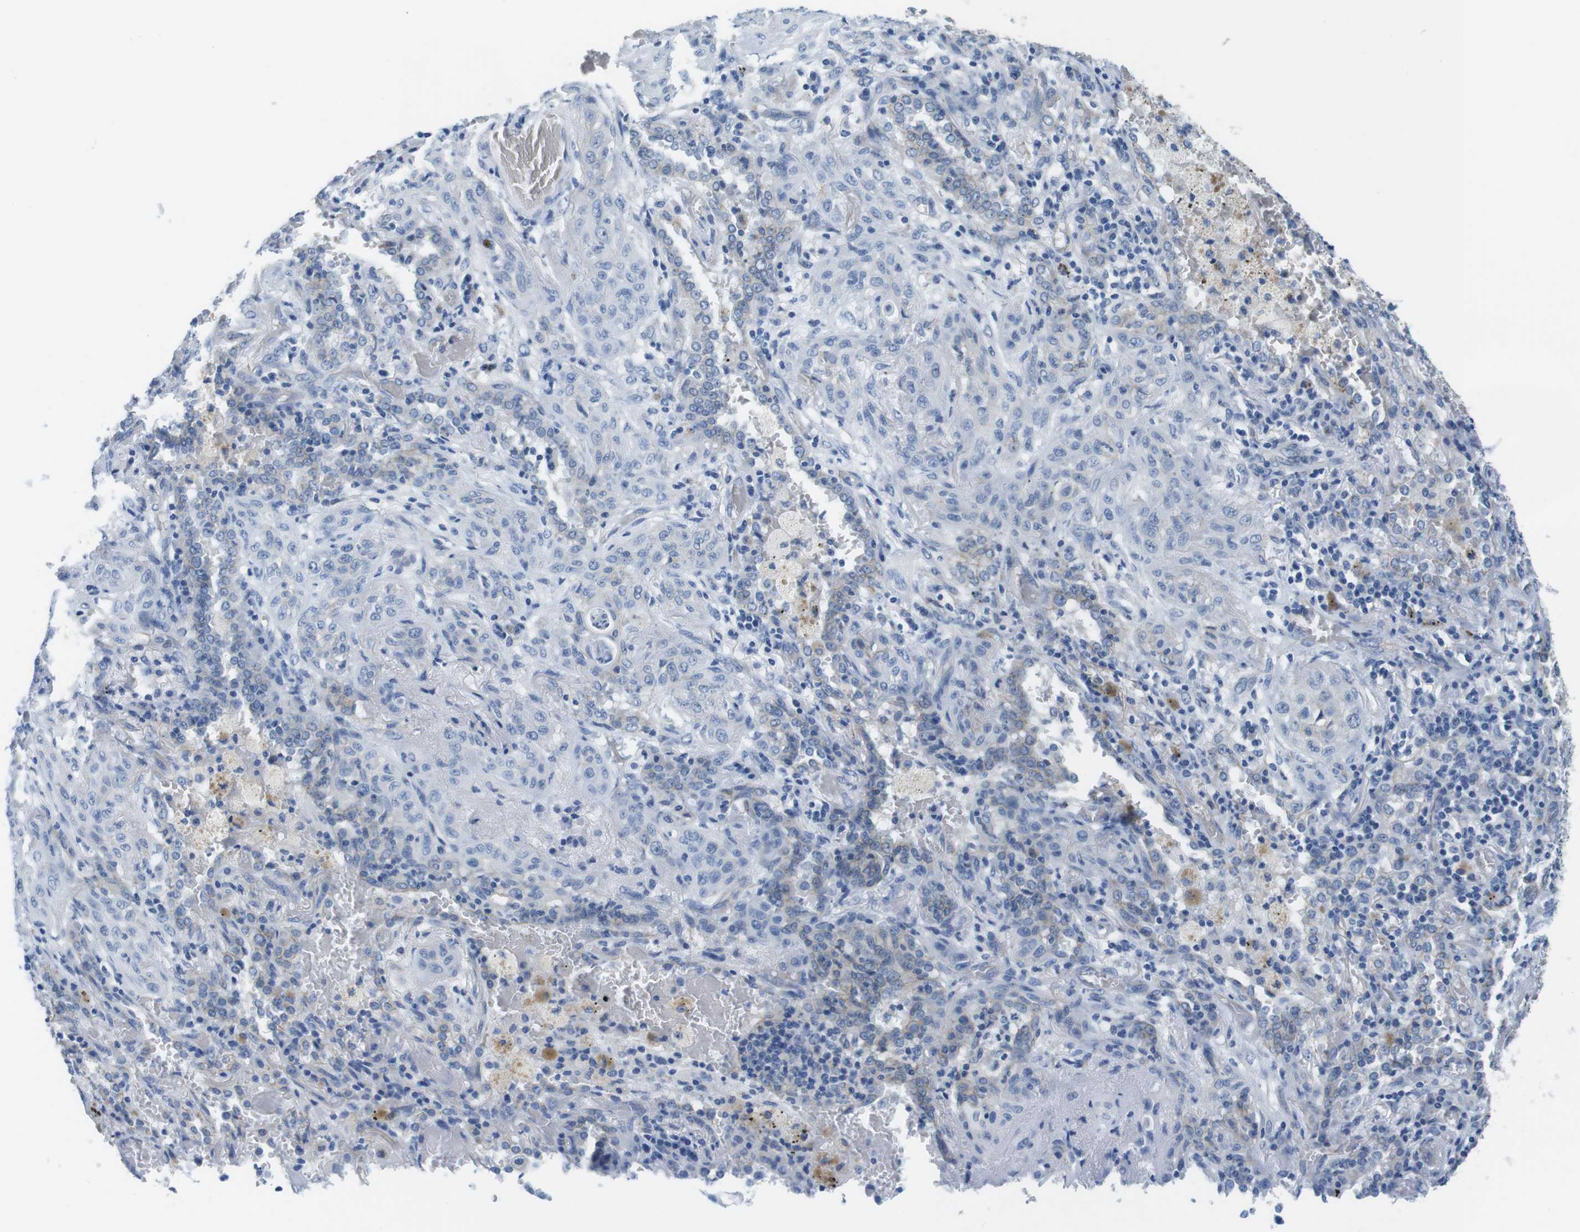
{"staining": {"intensity": "negative", "quantity": "none", "location": "none"}, "tissue": "lung cancer", "cell_type": "Tumor cells", "image_type": "cancer", "snomed": [{"axis": "morphology", "description": "Squamous cell carcinoma, NOS"}, {"axis": "topography", "description": "Lung"}], "caption": "High power microscopy photomicrograph of an immunohistochemistry (IHC) photomicrograph of lung cancer (squamous cell carcinoma), revealing no significant positivity in tumor cells.", "gene": "SLC6A6", "patient": {"sex": "female", "age": 47}}